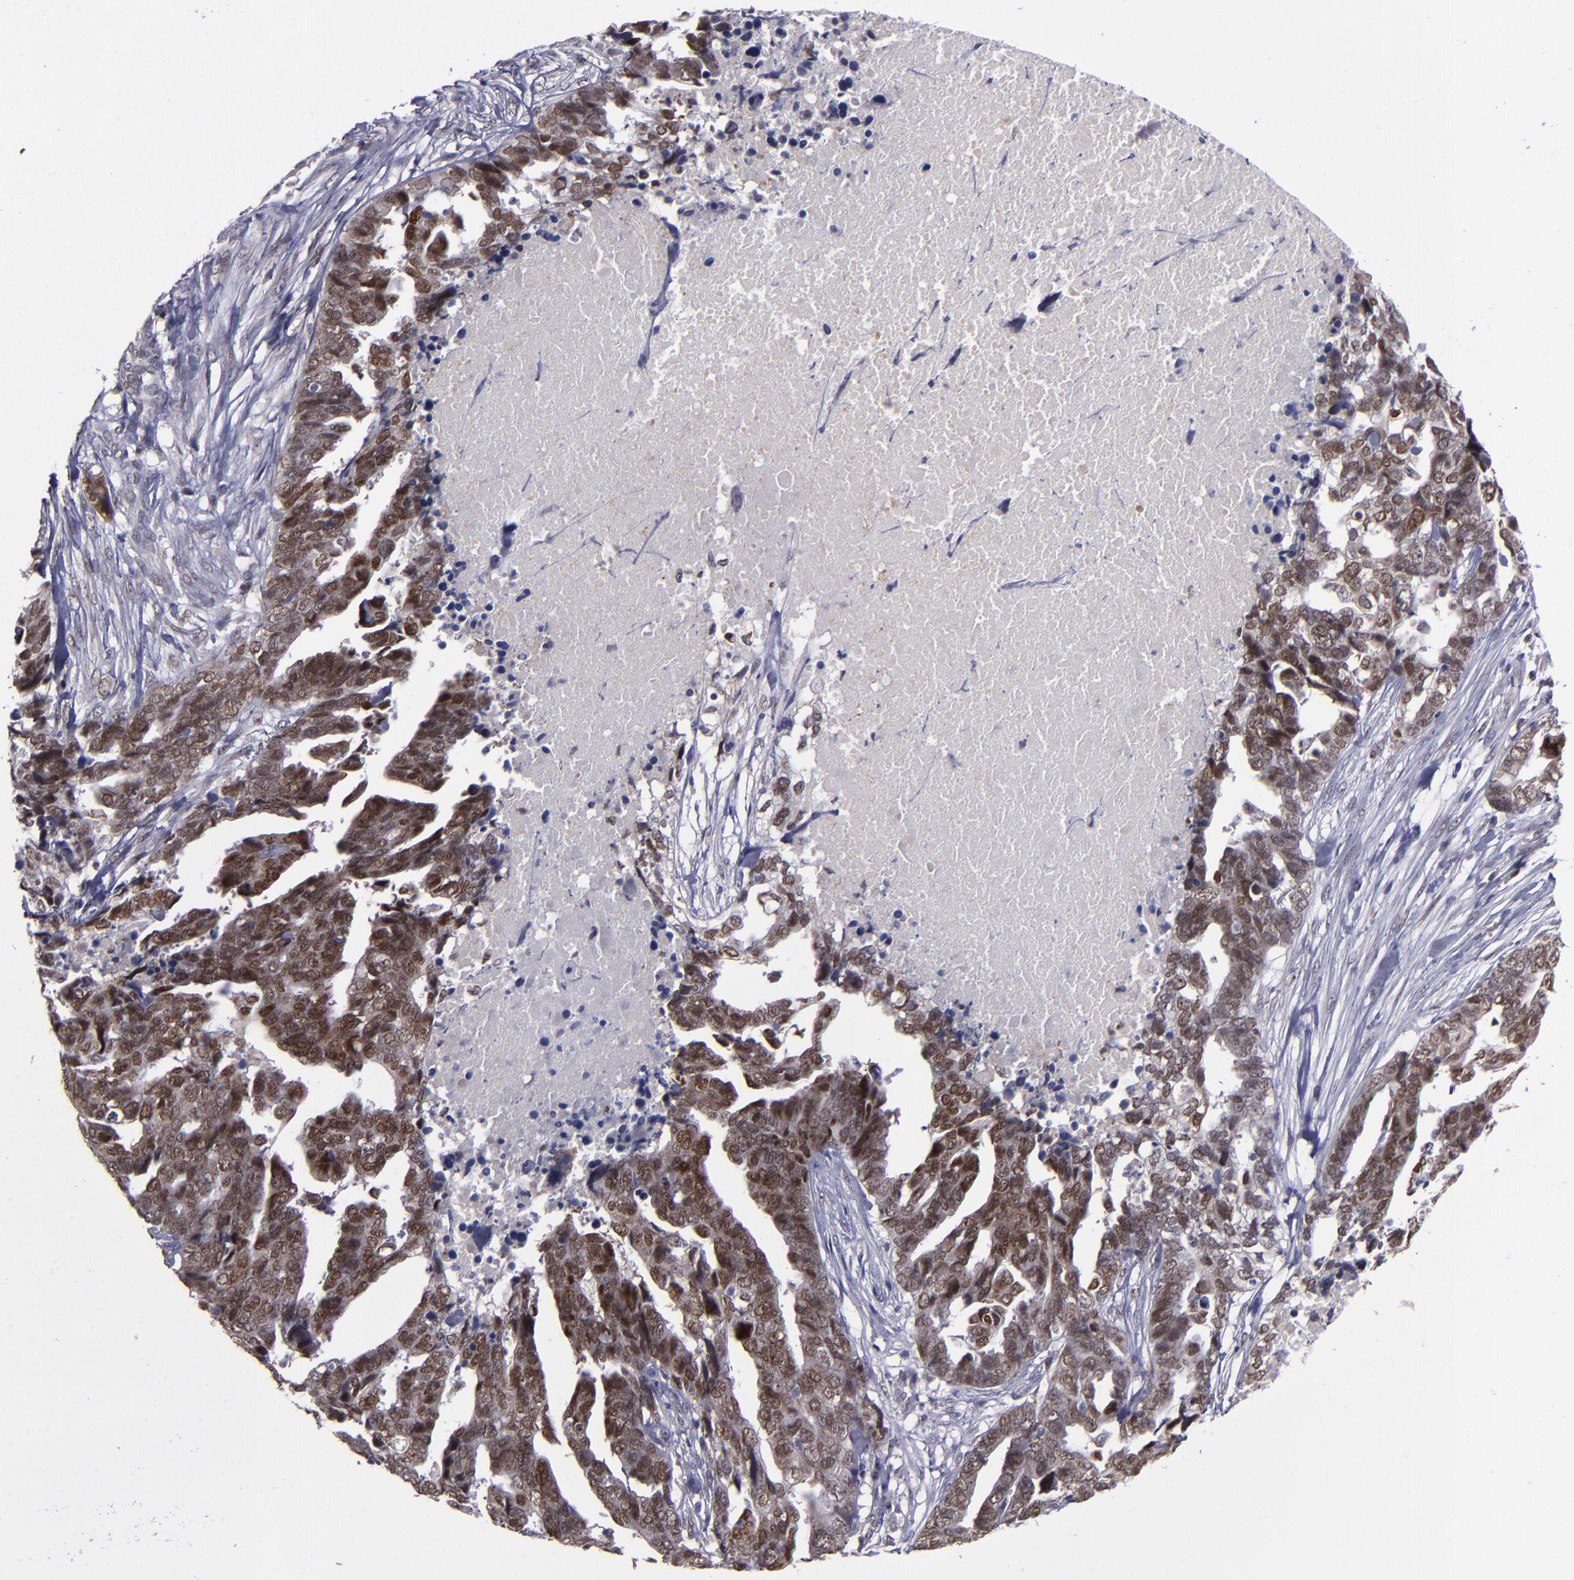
{"staining": {"intensity": "strong", "quantity": ">75%", "location": "nuclear"}, "tissue": "ovarian cancer", "cell_type": "Tumor cells", "image_type": "cancer", "snomed": [{"axis": "morphology", "description": "Normal tissue, NOS"}, {"axis": "morphology", "description": "Cystadenocarcinoma, serous, NOS"}, {"axis": "topography", "description": "Fallopian tube"}, {"axis": "topography", "description": "Ovary"}], "caption": "Ovarian cancer tissue reveals strong nuclear staining in approximately >75% of tumor cells, visualized by immunohistochemistry. (Brightfield microscopy of DAB IHC at high magnification).", "gene": "RREB1", "patient": {"sex": "female", "age": 56}}